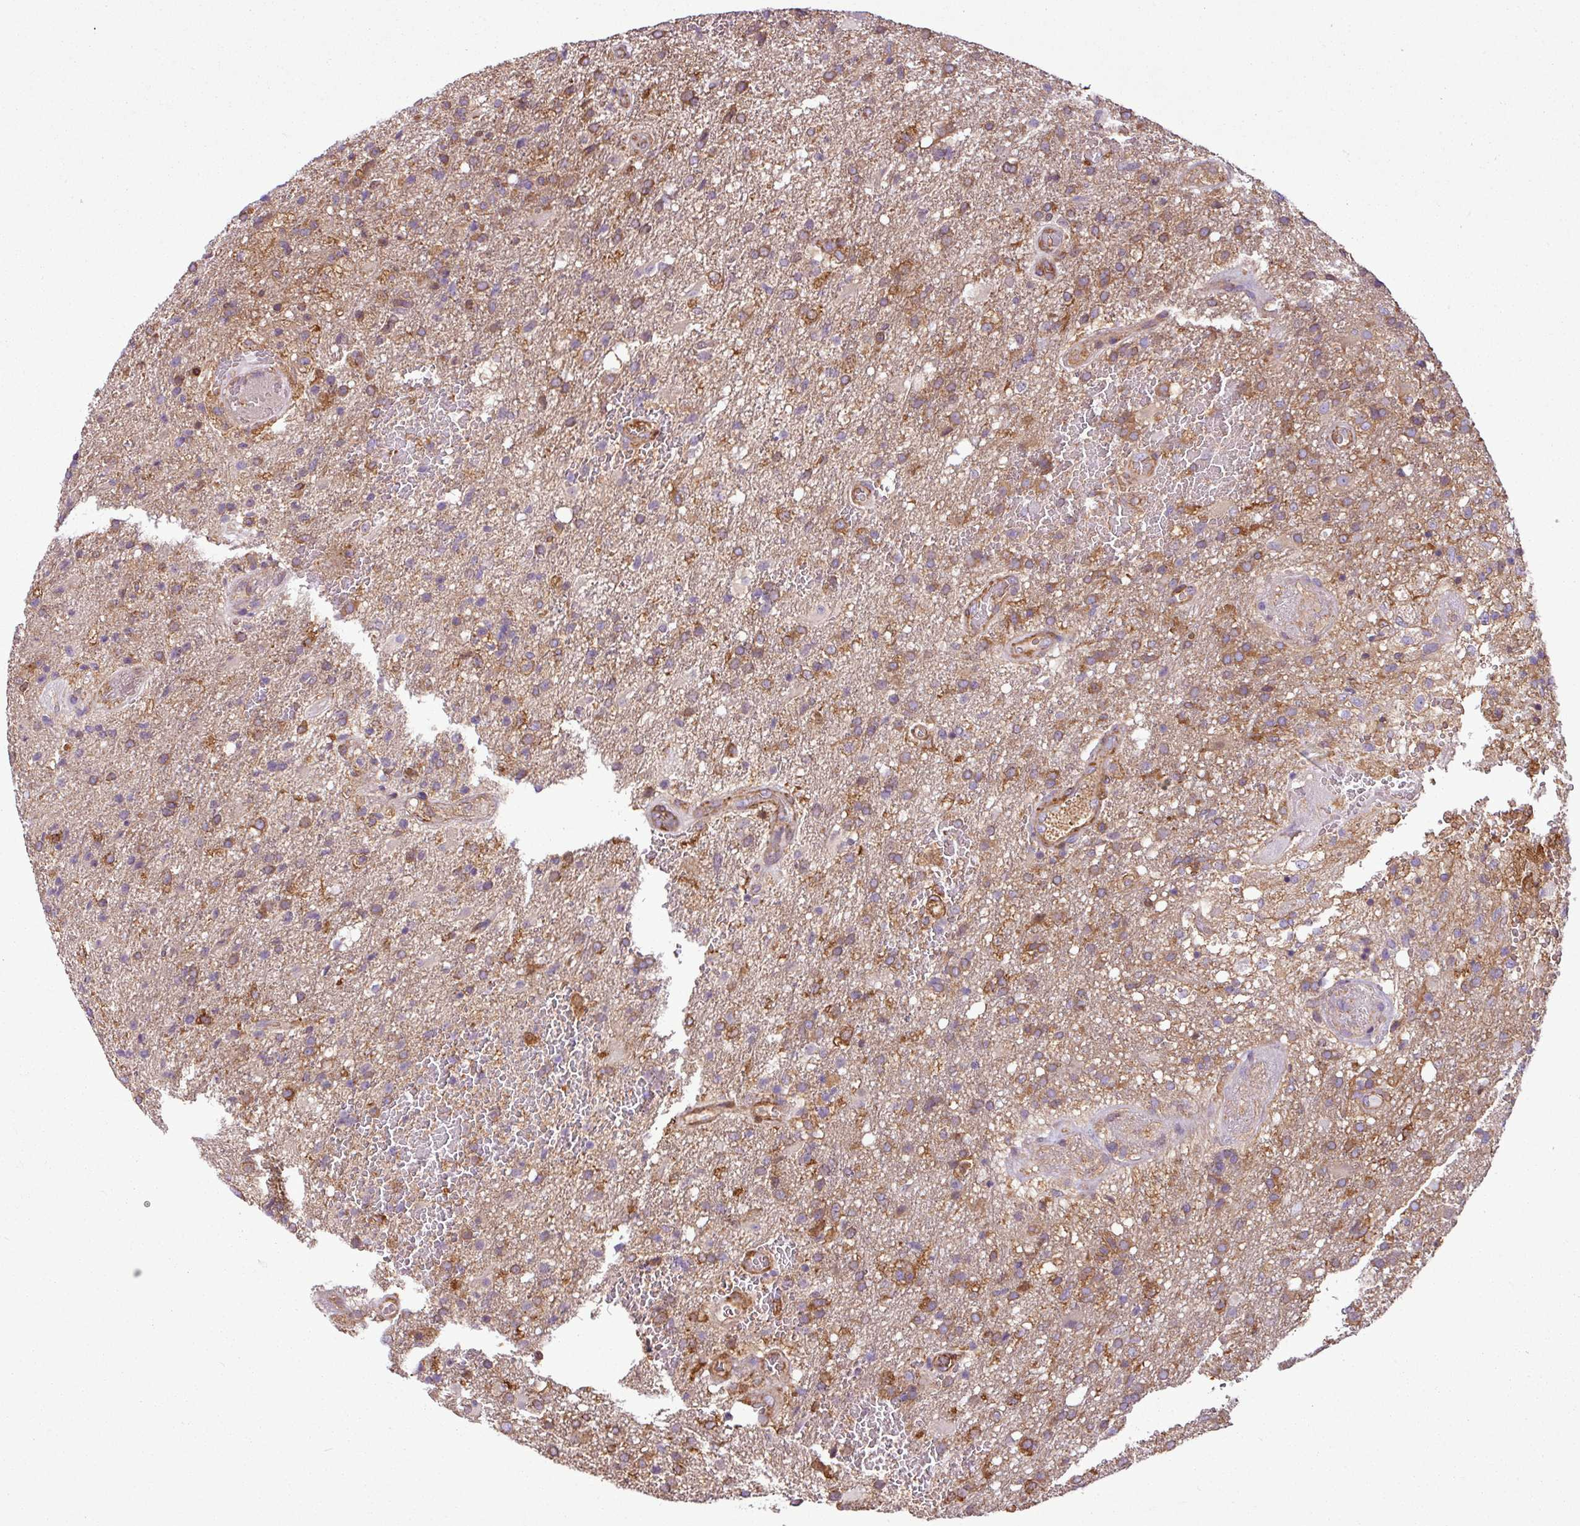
{"staining": {"intensity": "moderate", "quantity": ">75%", "location": "cytoplasmic/membranous"}, "tissue": "glioma", "cell_type": "Tumor cells", "image_type": "cancer", "snomed": [{"axis": "morphology", "description": "Glioma, malignant, High grade"}, {"axis": "topography", "description": "Brain"}], "caption": "DAB (3,3'-diaminobenzidine) immunohistochemical staining of malignant high-grade glioma exhibits moderate cytoplasmic/membranous protein expression in approximately >75% of tumor cells.", "gene": "PACSIN2", "patient": {"sex": "female", "age": 74}}